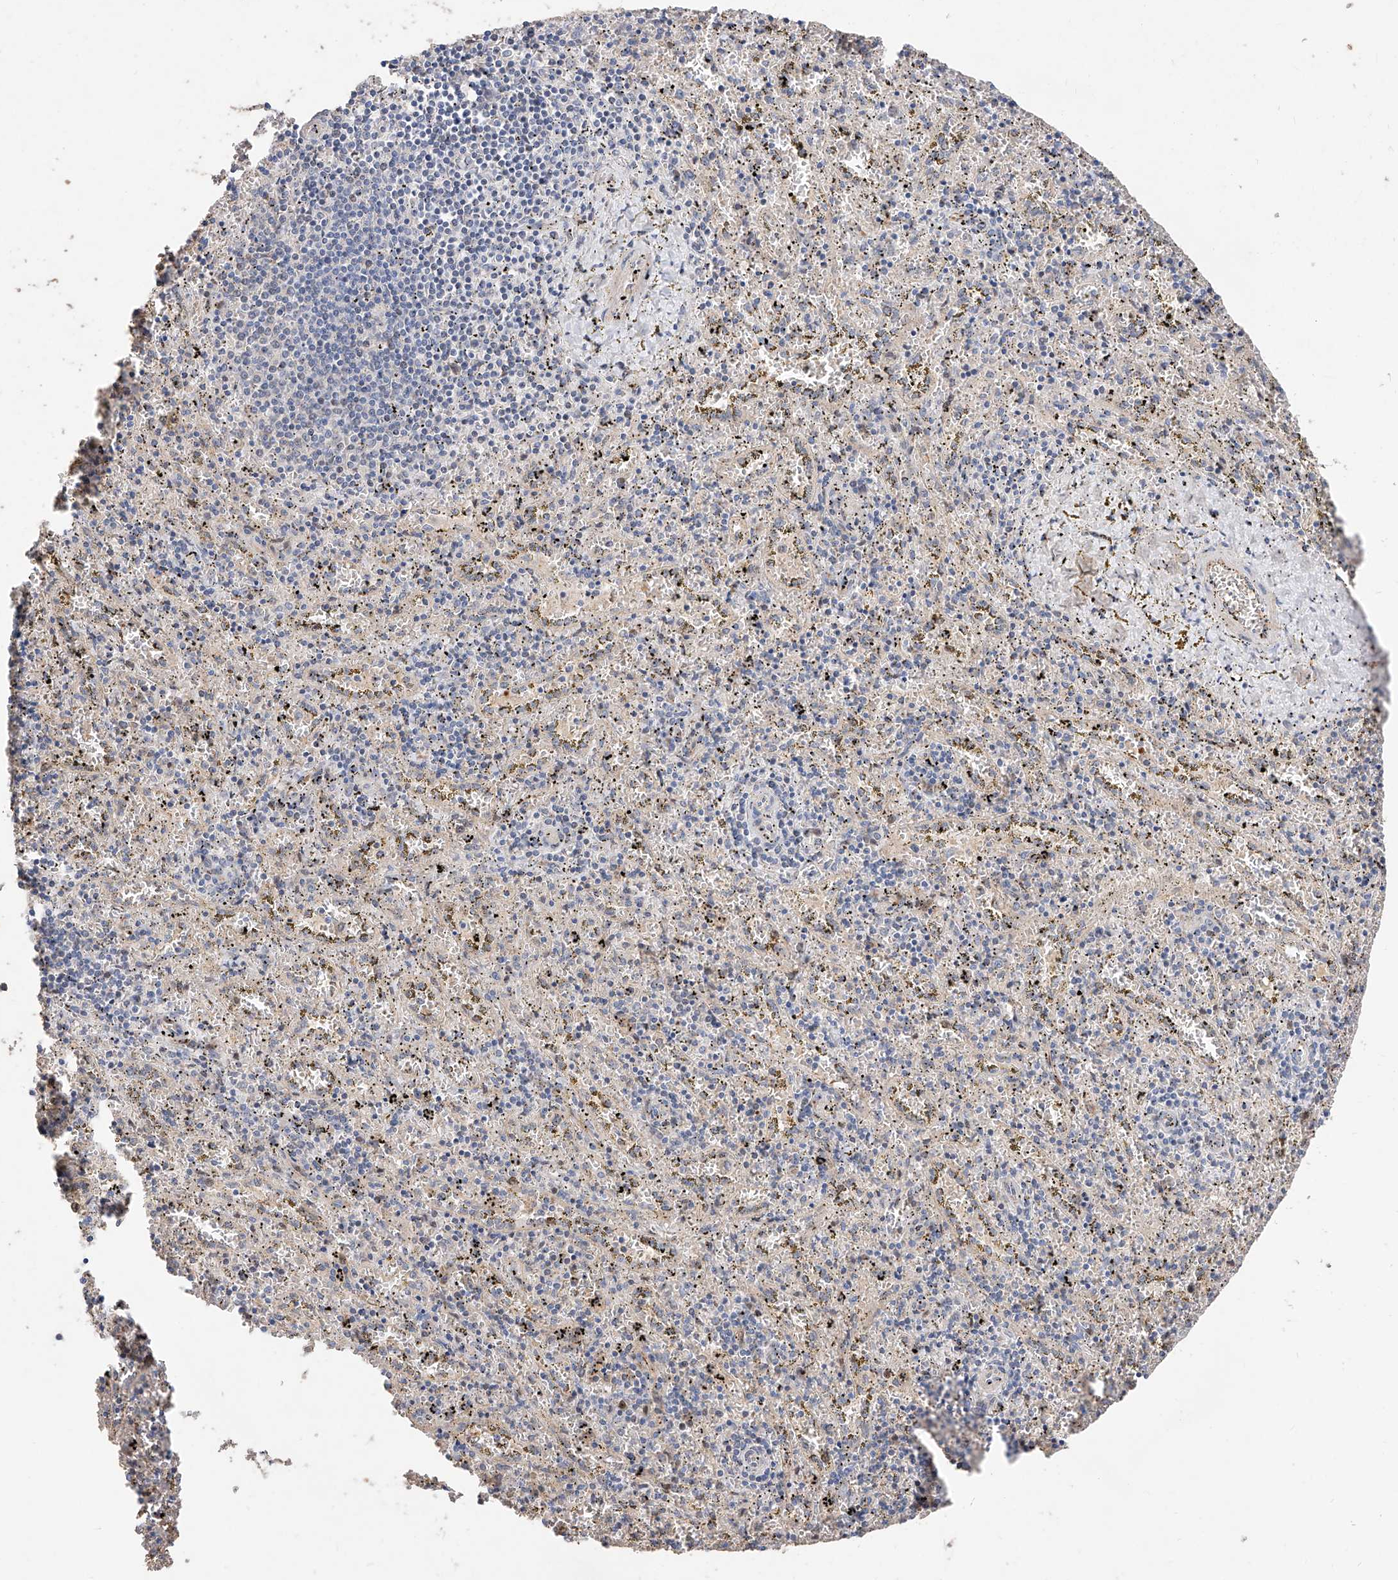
{"staining": {"intensity": "moderate", "quantity": "<25%", "location": "cytoplasmic/membranous"}, "tissue": "spleen", "cell_type": "Cells in red pulp", "image_type": "normal", "snomed": [{"axis": "morphology", "description": "Normal tissue, NOS"}, {"axis": "topography", "description": "Spleen"}], "caption": "Immunohistochemical staining of unremarkable human spleen shows moderate cytoplasmic/membranous protein expression in about <25% of cells in red pulp.", "gene": "FUCA2", "patient": {"sex": "male", "age": 11}}